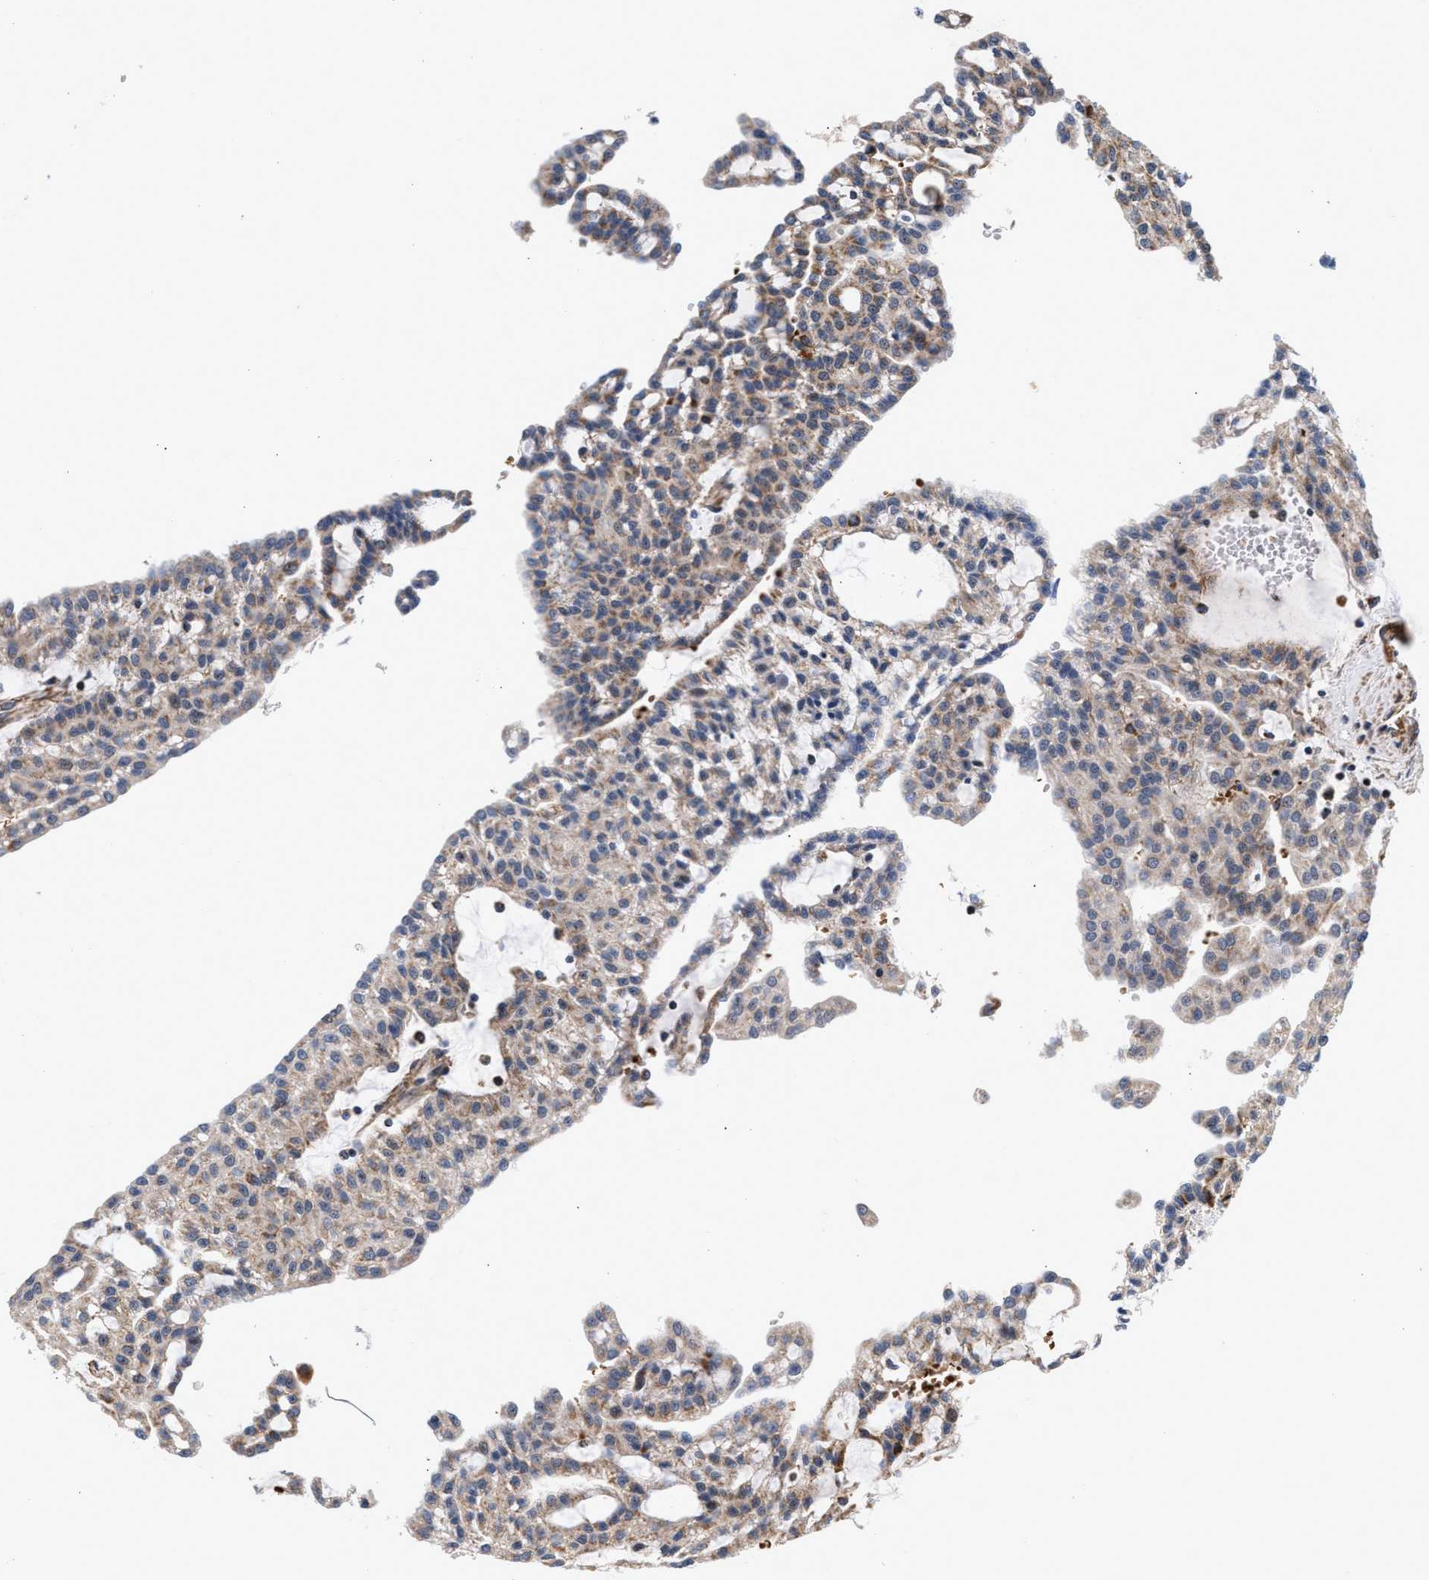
{"staining": {"intensity": "weak", "quantity": "<25%", "location": "cytoplasmic/membranous"}, "tissue": "renal cancer", "cell_type": "Tumor cells", "image_type": "cancer", "snomed": [{"axis": "morphology", "description": "Adenocarcinoma, NOS"}, {"axis": "topography", "description": "Kidney"}], "caption": "DAB immunohistochemical staining of human adenocarcinoma (renal) displays no significant expression in tumor cells.", "gene": "SGK1", "patient": {"sex": "male", "age": 63}}